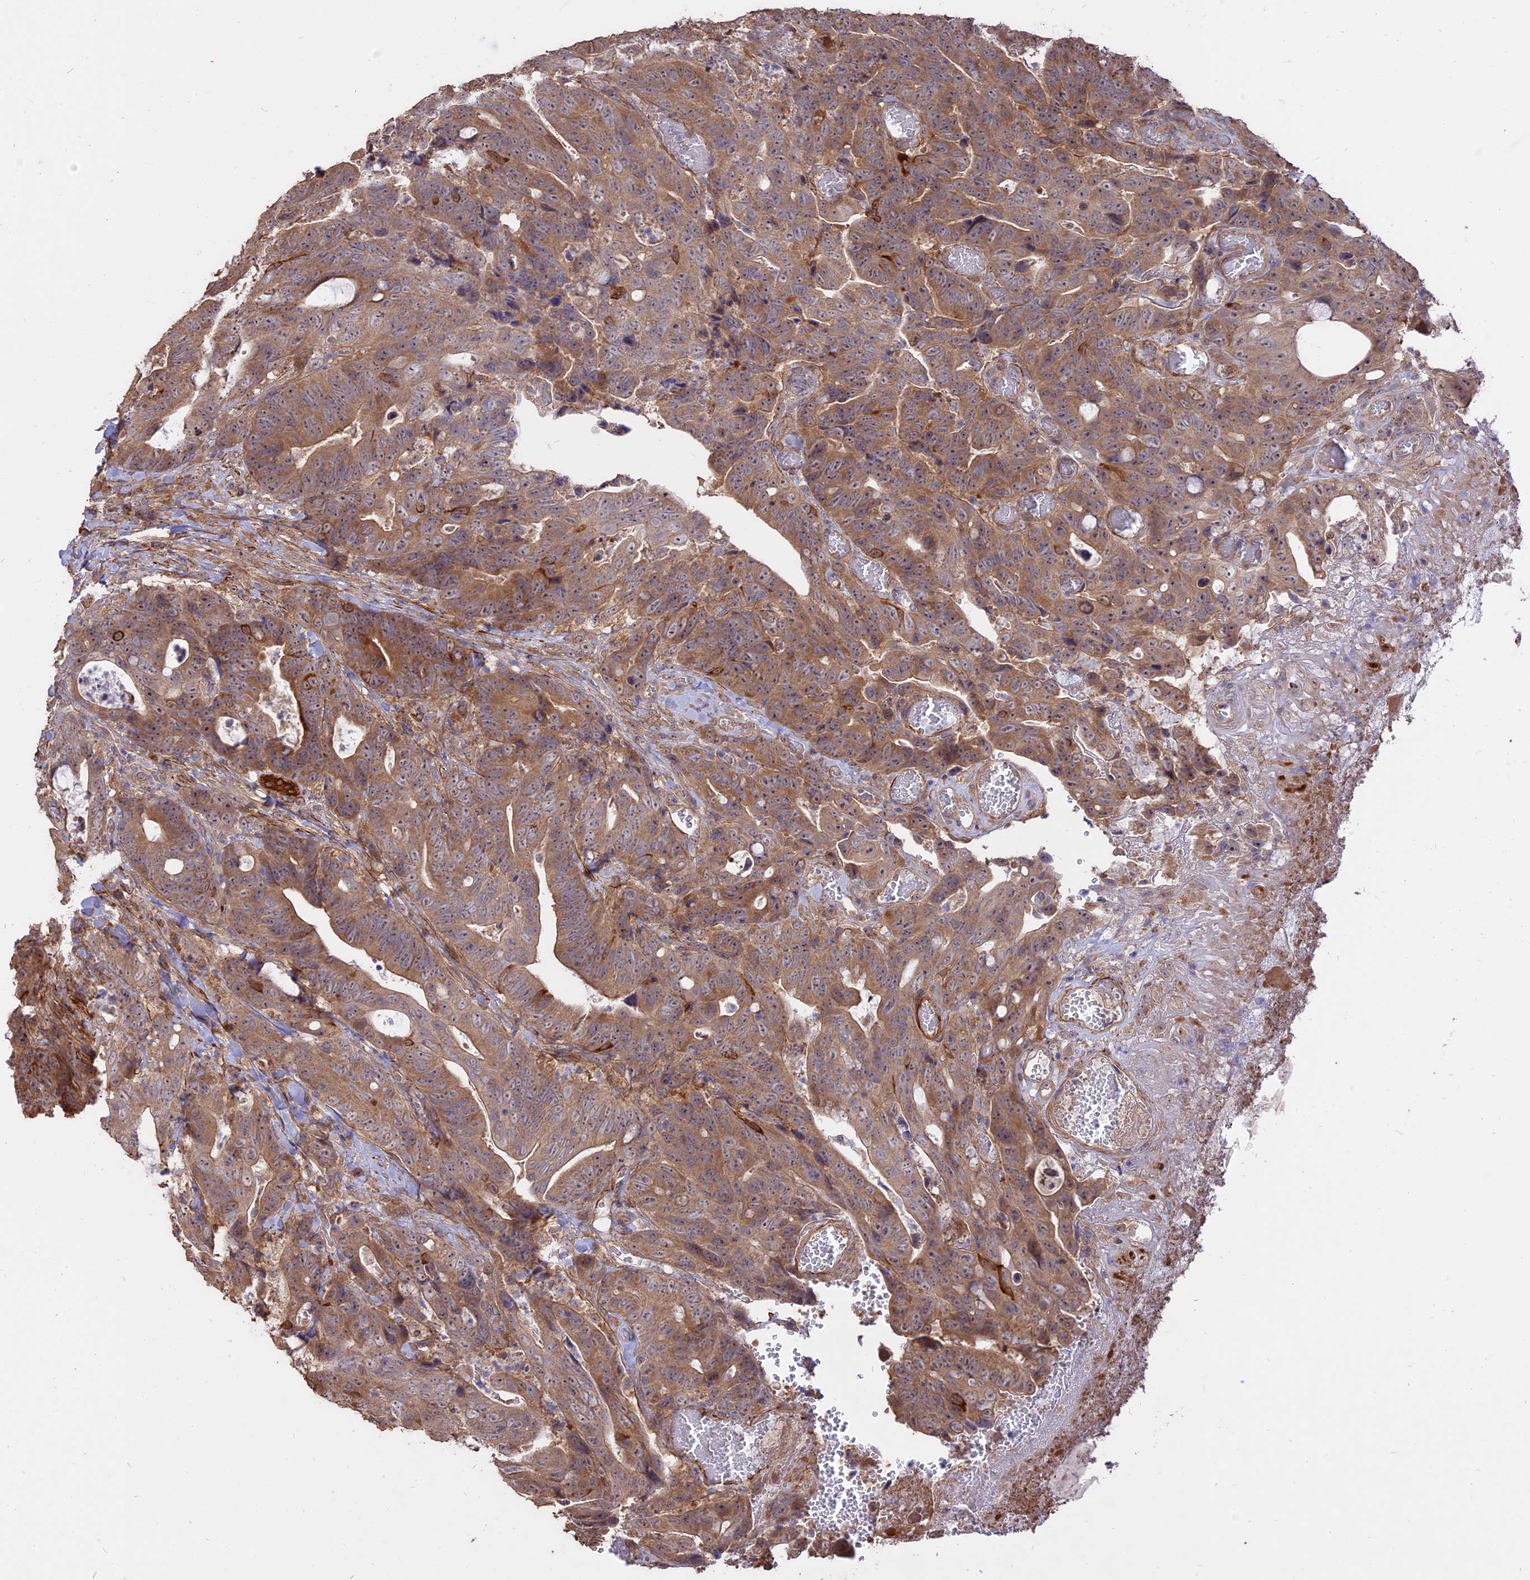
{"staining": {"intensity": "moderate", "quantity": "25%-75%", "location": "cytoplasmic/membranous"}, "tissue": "colorectal cancer", "cell_type": "Tumor cells", "image_type": "cancer", "snomed": [{"axis": "morphology", "description": "Adenocarcinoma, NOS"}, {"axis": "topography", "description": "Colon"}], "caption": "Adenocarcinoma (colorectal) stained with a brown dye demonstrates moderate cytoplasmic/membranous positive positivity in about 25%-75% of tumor cells.", "gene": "SAC3D1", "patient": {"sex": "female", "age": 82}}